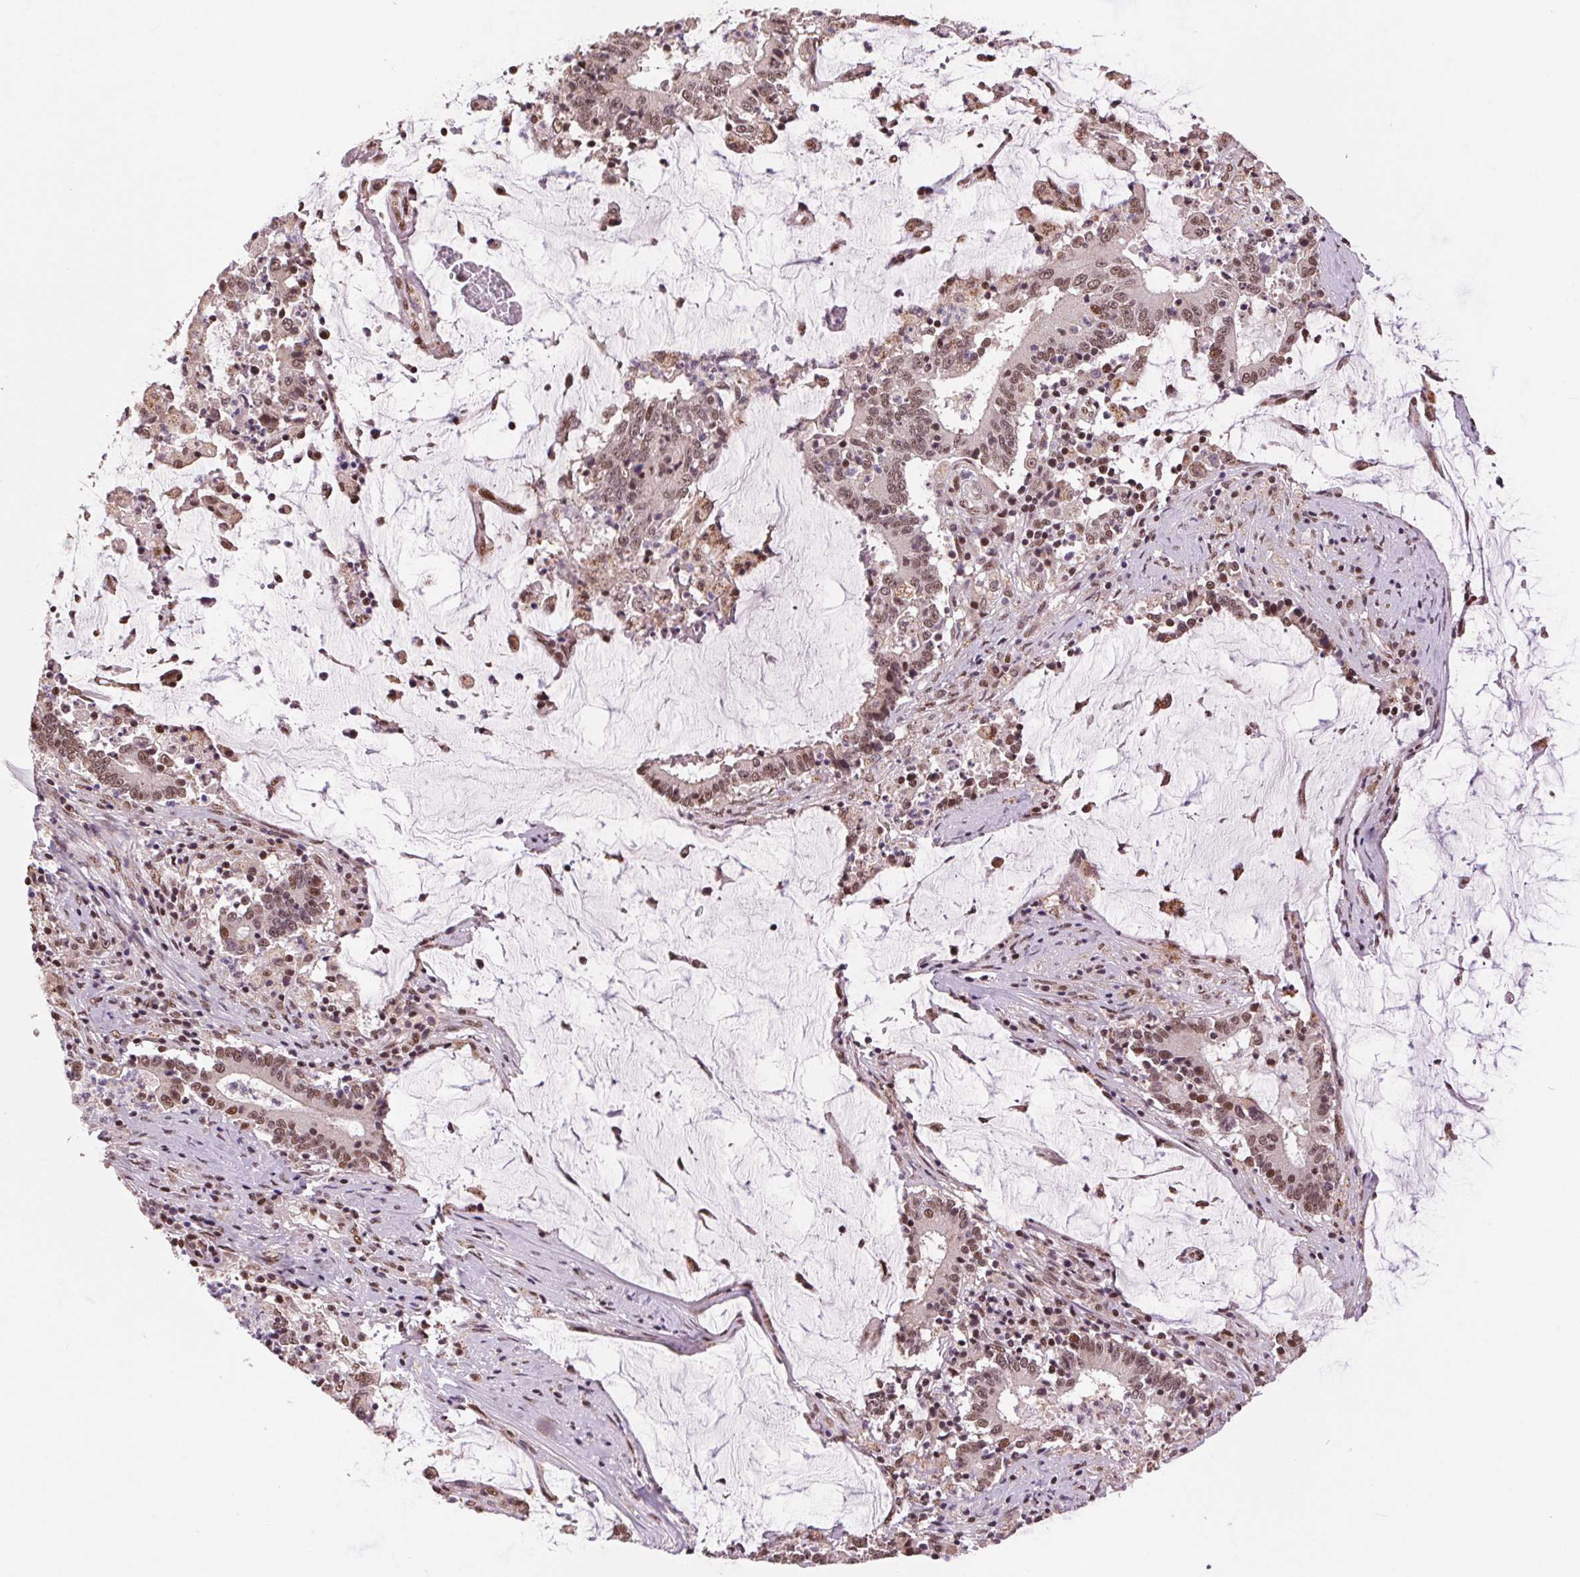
{"staining": {"intensity": "moderate", "quantity": ">75%", "location": "nuclear"}, "tissue": "stomach cancer", "cell_type": "Tumor cells", "image_type": "cancer", "snomed": [{"axis": "morphology", "description": "Adenocarcinoma, NOS"}, {"axis": "topography", "description": "Stomach, upper"}], "caption": "Stomach adenocarcinoma was stained to show a protein in brown. There is medium levels of moderate nuclear staining in about >75% of tumor cells.", "gene": "RAD23A", "patient": {"sex": "male", "age": 68}}